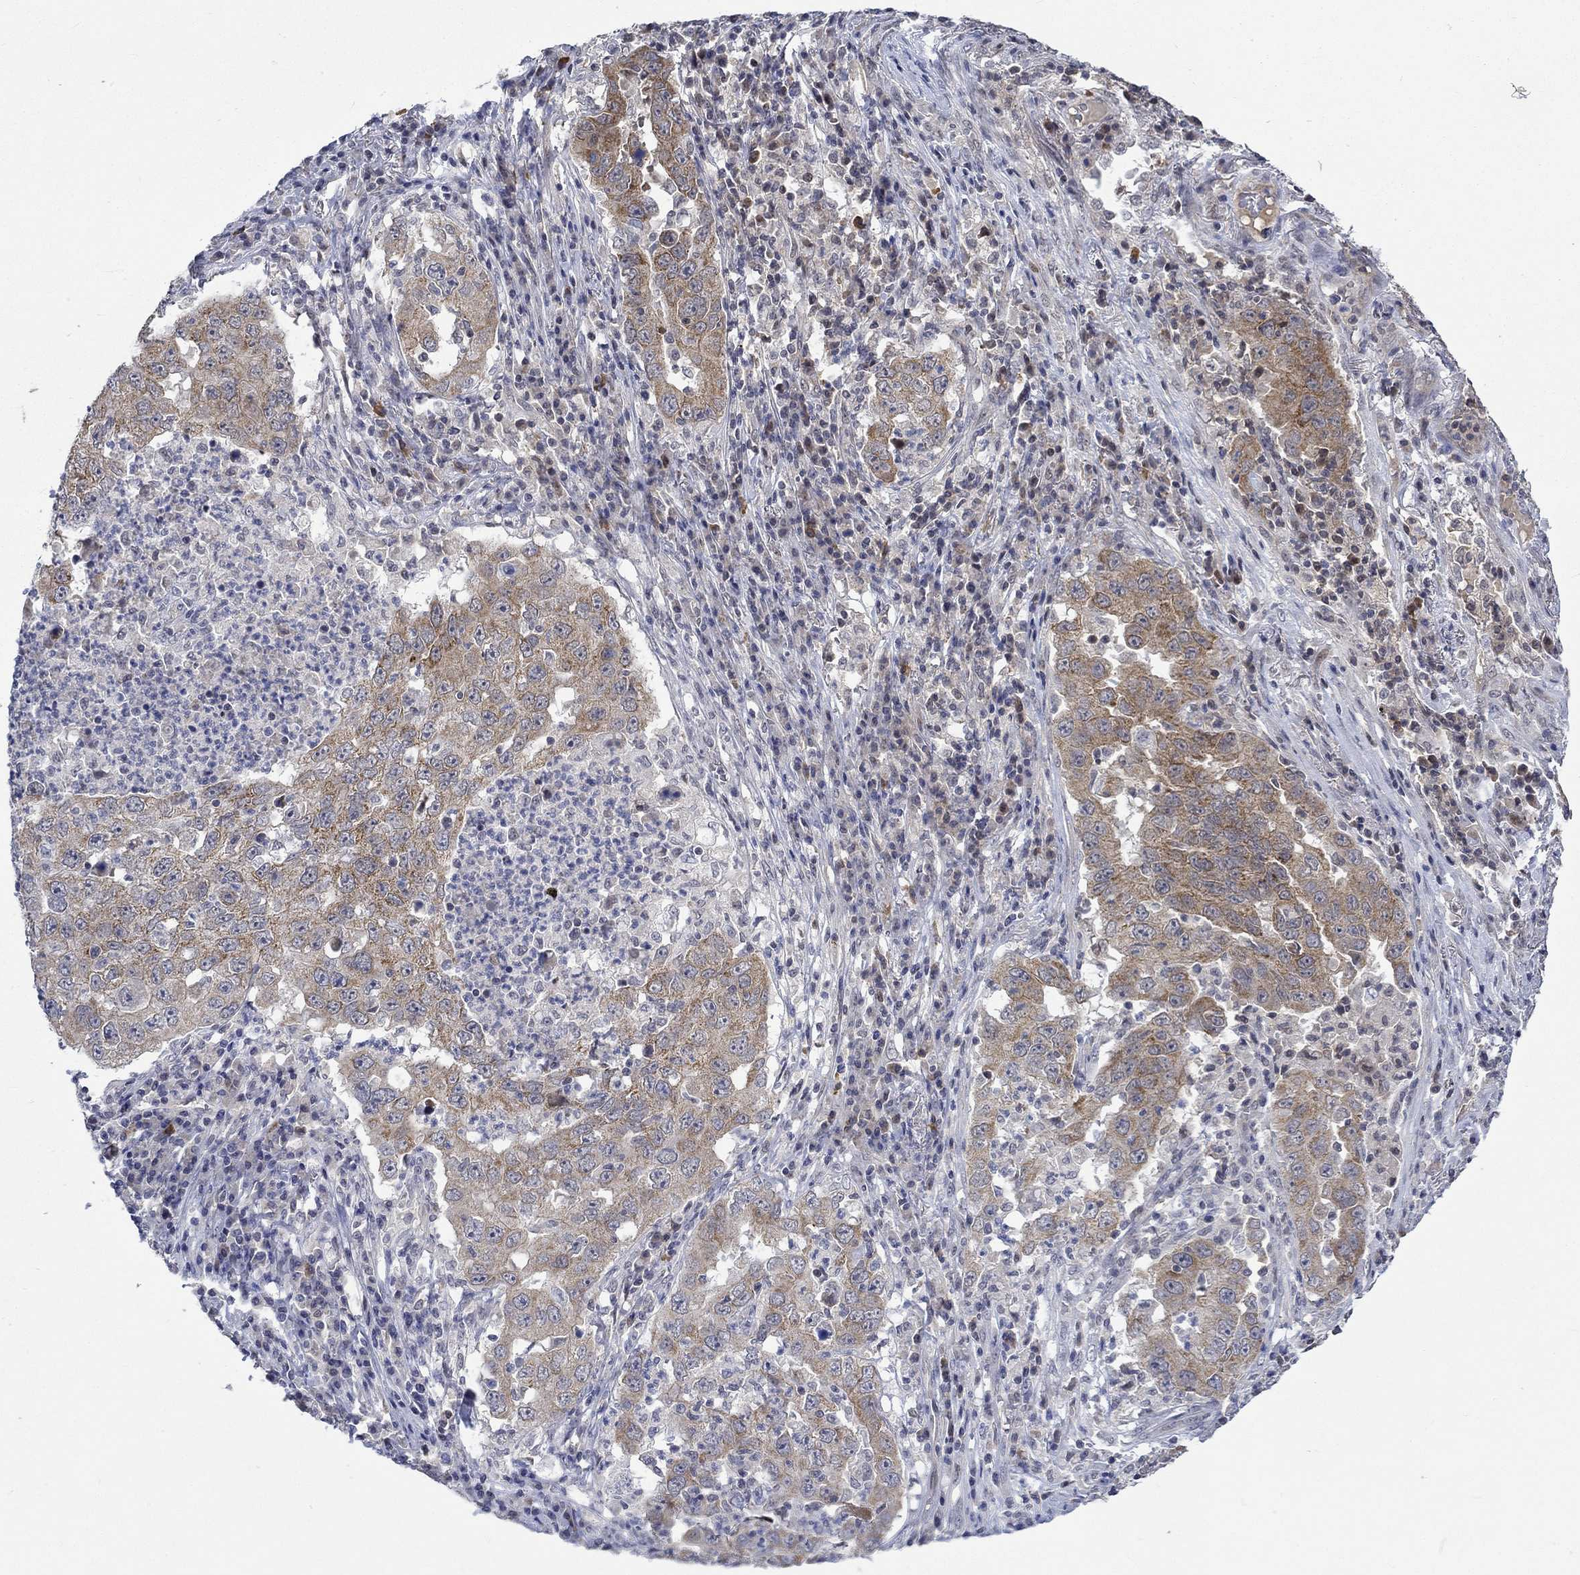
{"staining": {"intensity": "strong", "quantity": "25%-75%", "location": "cytoplasmic/membranous"}, "tissue": "lung cancer", "cell_type": "Tumor cells", "image_type": "cancer", "snomed": [{"axis": "morphology", "description": "Adenocarcinoma, NOS"}, {"axis": "topography", "description": "Lung"}], "caption": "A brown stain labels strong cytoplasmic/membranous positivity of a protein in adenocarcinoma (lung) tumor cells. Immunohistochemistry (ihc) stains the protein in brown and the nuclei are stained blue.", "gene": "WASF1", "patient": {"sex": "male", "age": 73}}